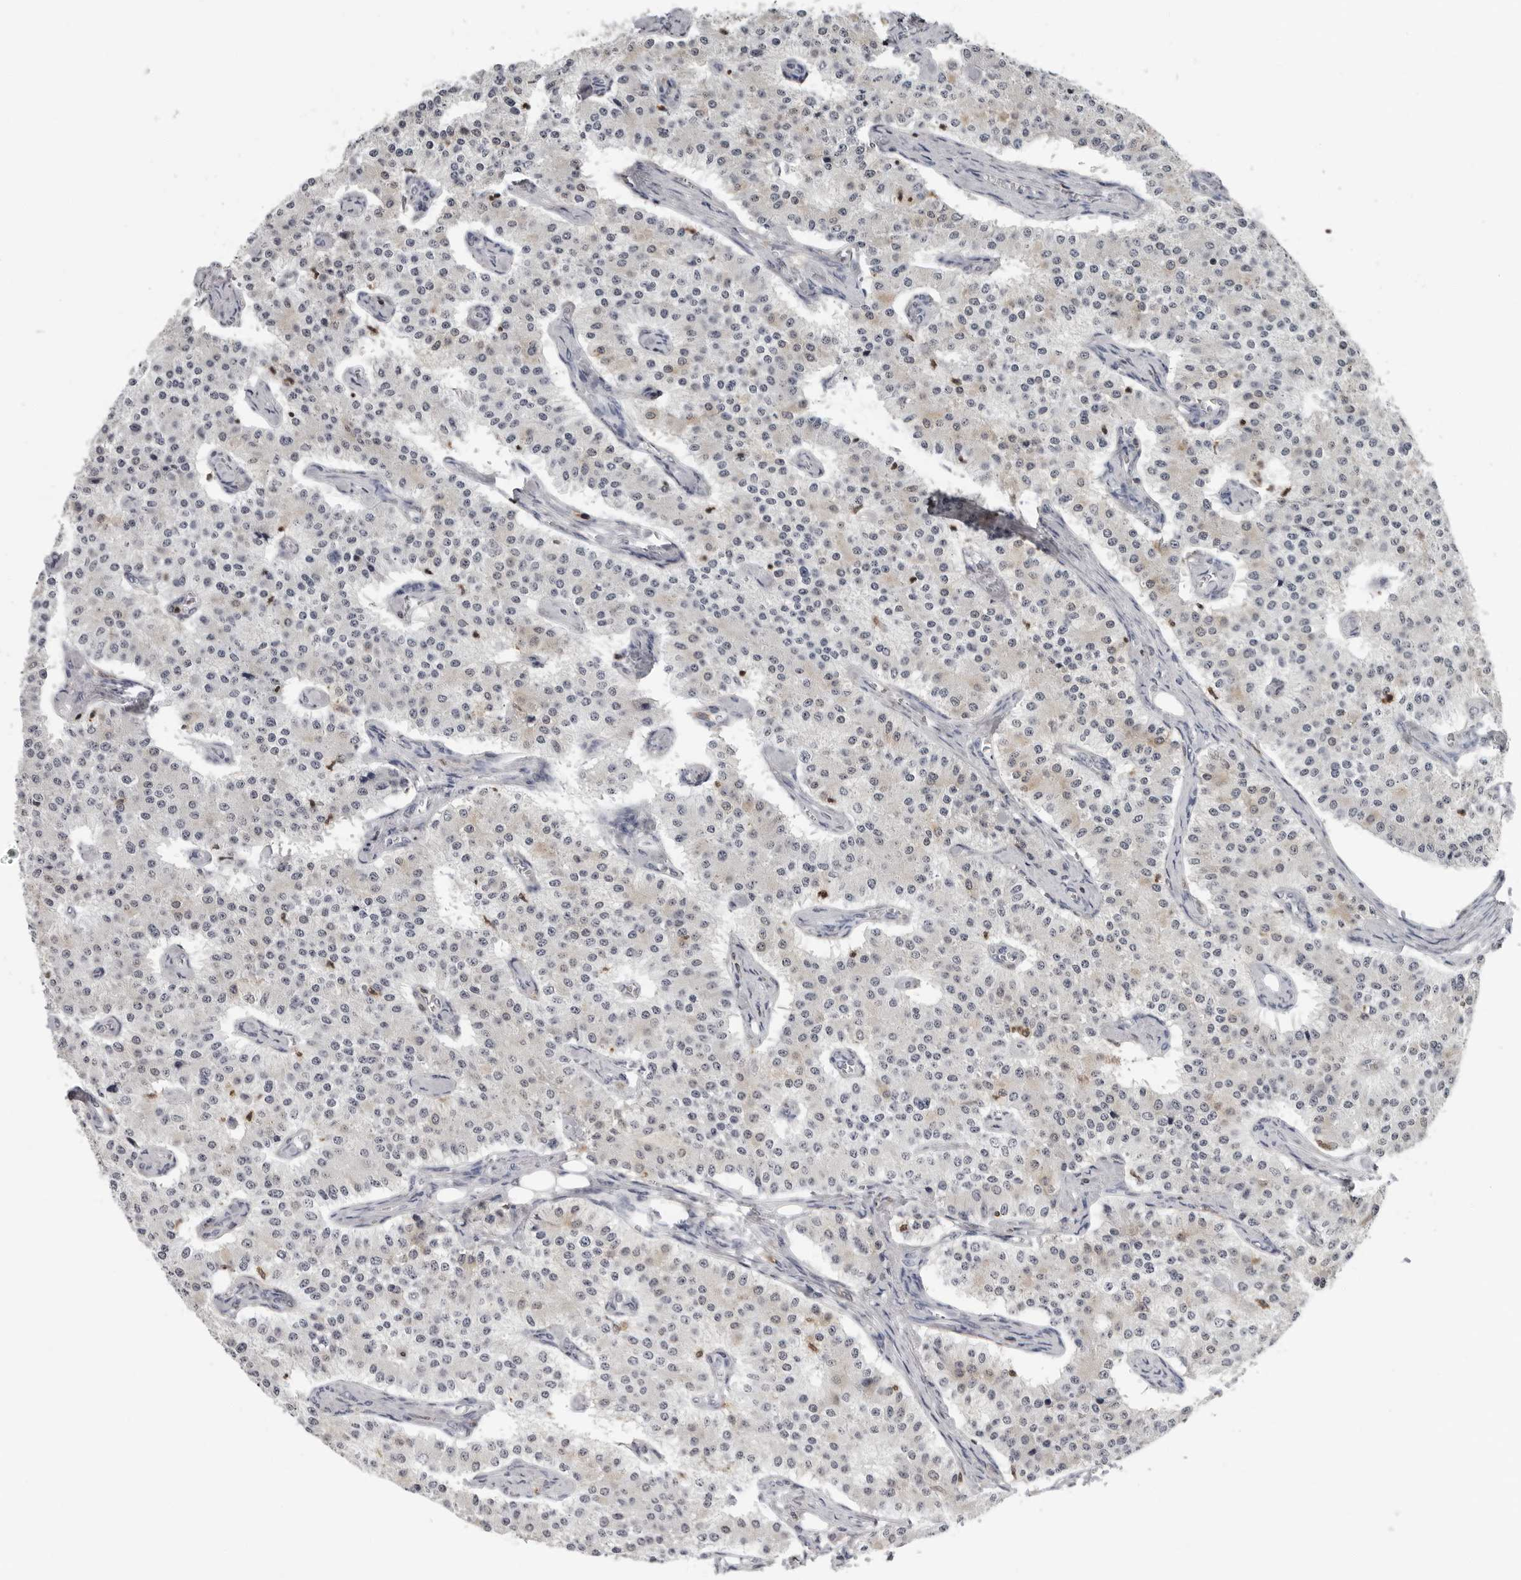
{"staining": {"intensity": "negative", "quantity": "none", "location": "none"}, "tissue": "carcinoid", "cell_type": "Tumor cells", "image_type": "cancer", "snomed": [{"axis": "morphology", "description": "Carcinoid, malignant, NOS"}, {"axis": "topography", "description": "Colon"}], "caption": "A histopathology image of malignant carcinoid stained for a protein reveals no brown staining in tumor cells.", "gene": "HSPH1", "patient": {"sex": "female", "age": 52}}